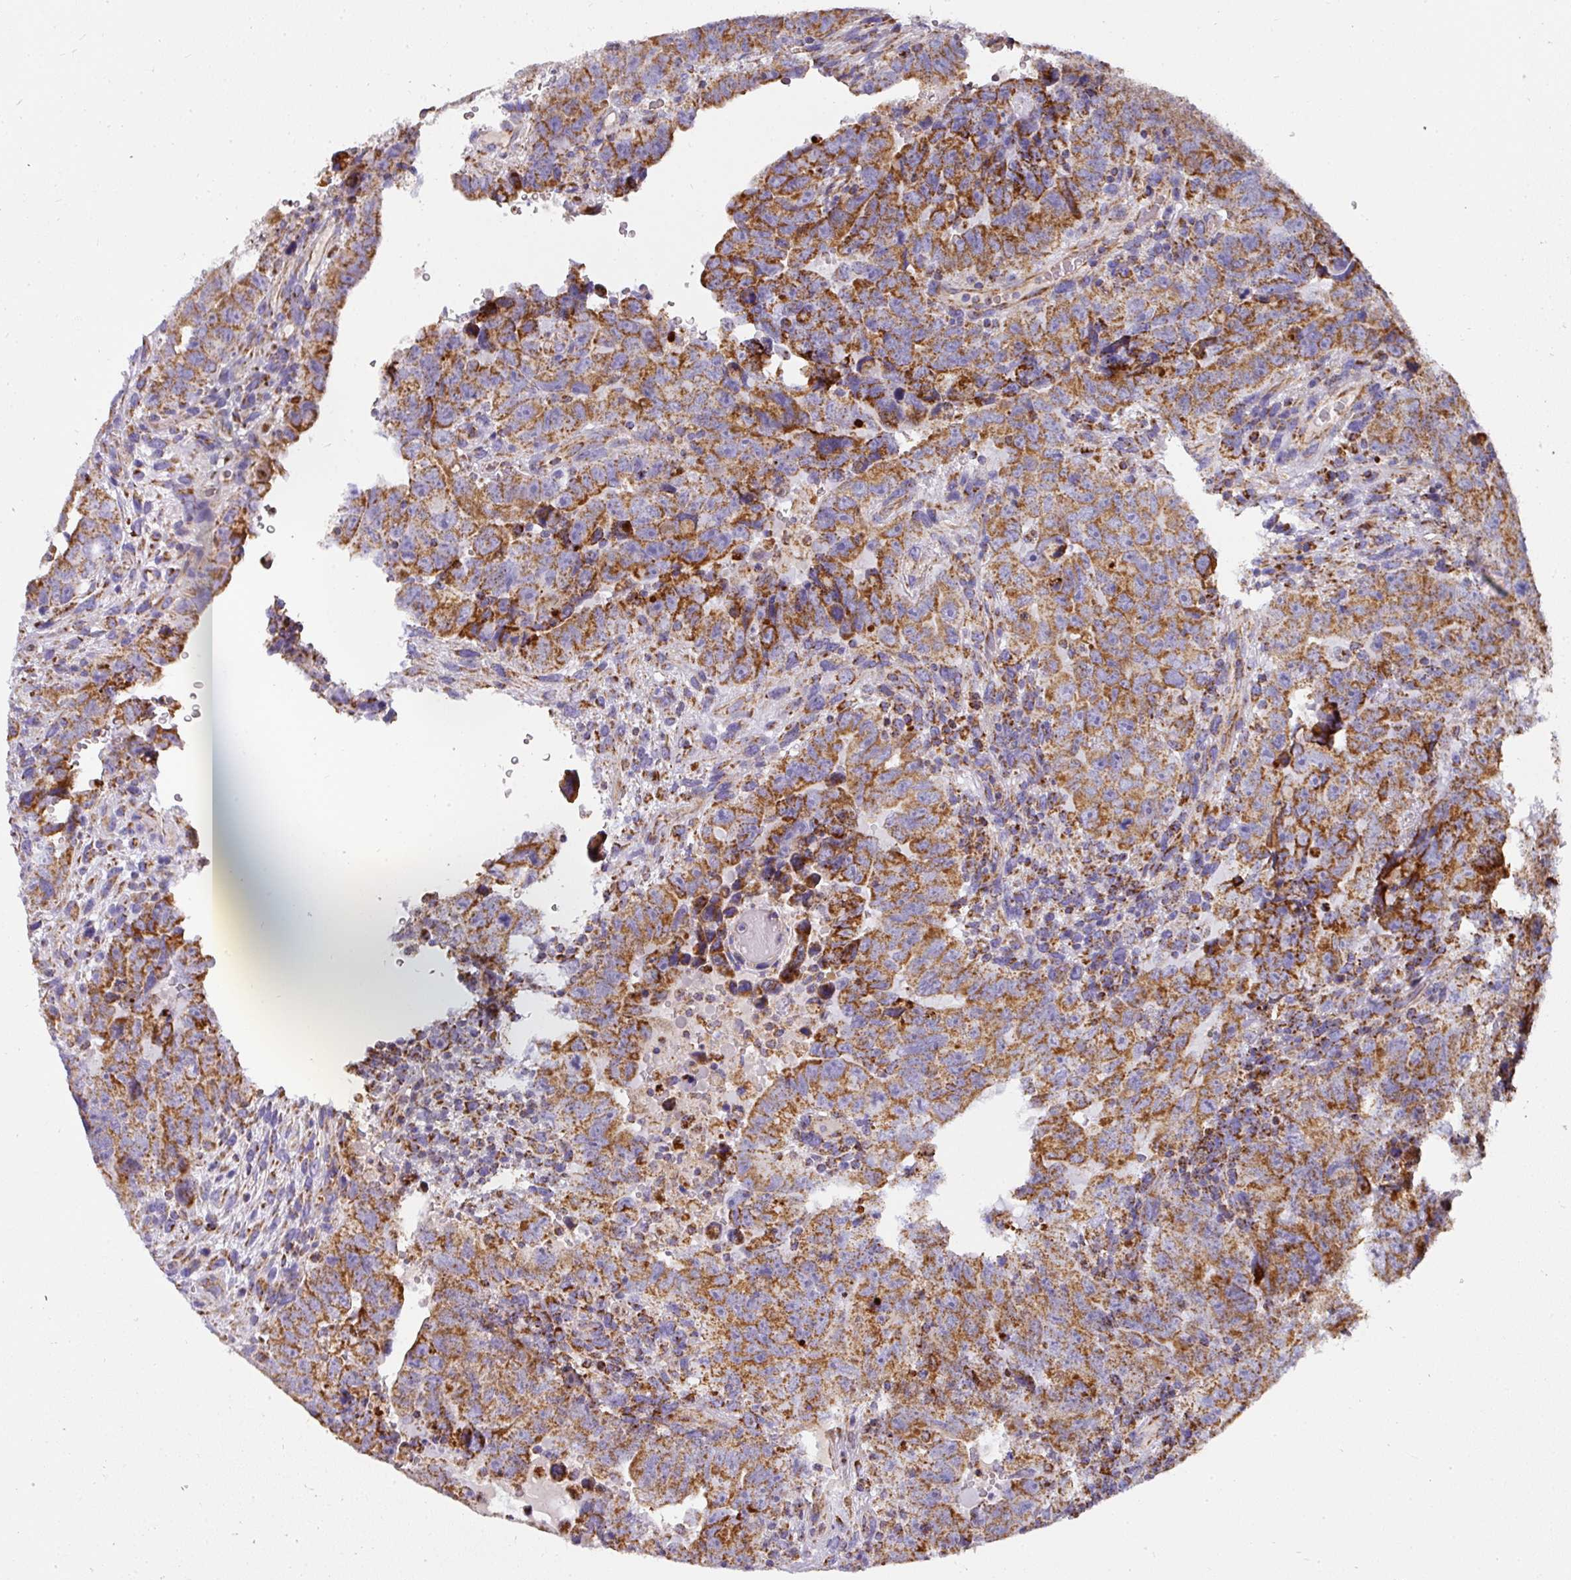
{"staining": {"intensity": "strong", "quantity": ">75%", "location": "cytoplasmic/membranous"}, "tissue": "testis cancer", "cell_type": "Tumor cells", "image_type": "cancer", "snomed": [{"axis": "morphology", "description": "Carcinoma, Embryonal, NOS"}, {"axis": "topography", "description": "Testis"}], "caption": "Strong cytoplasmic/membranous staining for a protein is identified in about >75% of tumor cells of testis cancer (embryonal carcinoma) using immunohistochemistry (IHC).", "gene": "UQCRFS1", "patient": {"sex": "male", "age": 24}}